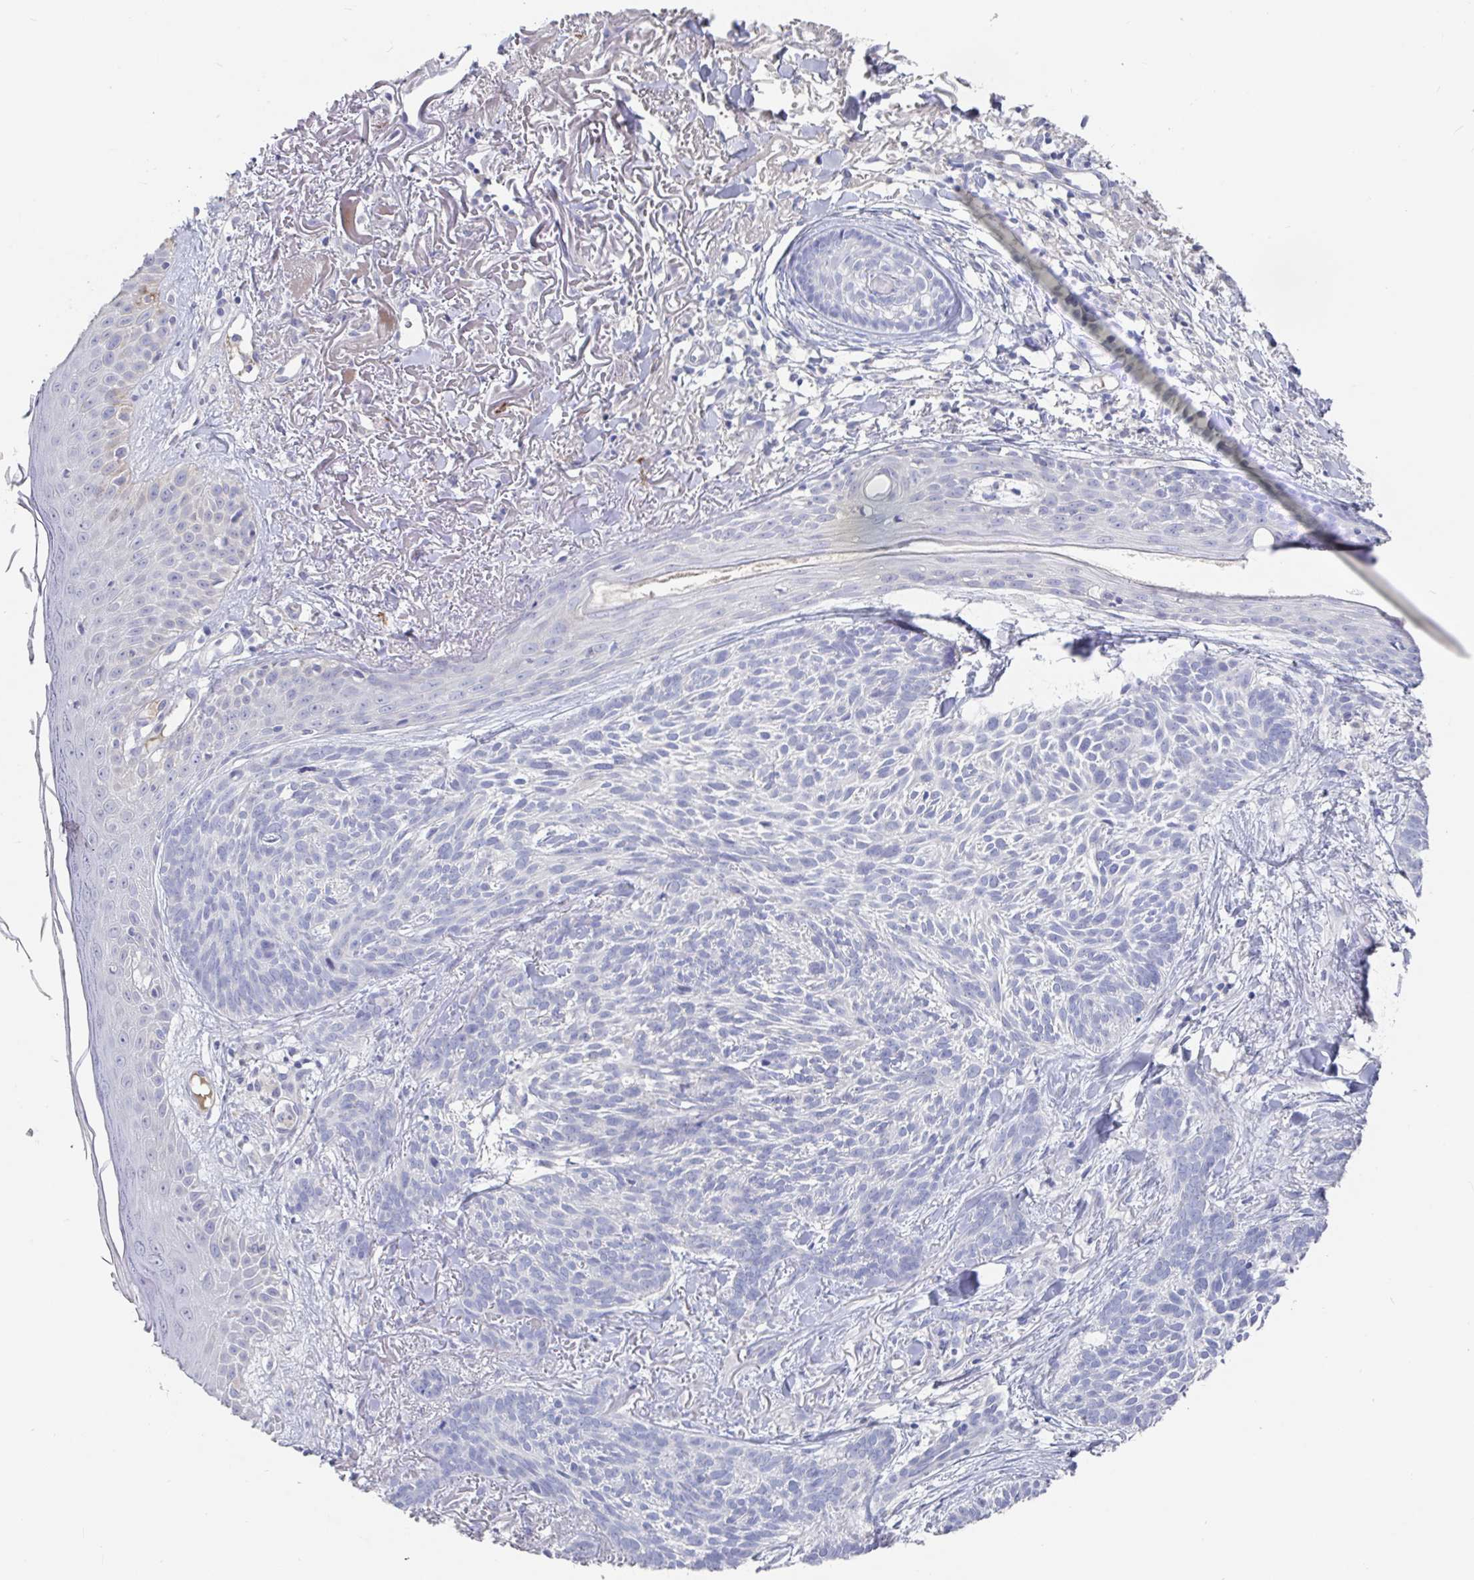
{"staining": {"intensity": "negative", "quantity": "none", "location": "none"}, "tissue": "skin cancer", "cell_type": "Tumor cells", "image_type": "cancer", "snomed": [{"axis": "morphology", "description": "Basal cell carcinoma"}, {"axis": "topography", "description": "Skin"}], "caption": "Image shows no significant protein staining in tumor cells of skin cancer.", "gene": "GPR148", "patient": {"sex": "female", "age": 78}}